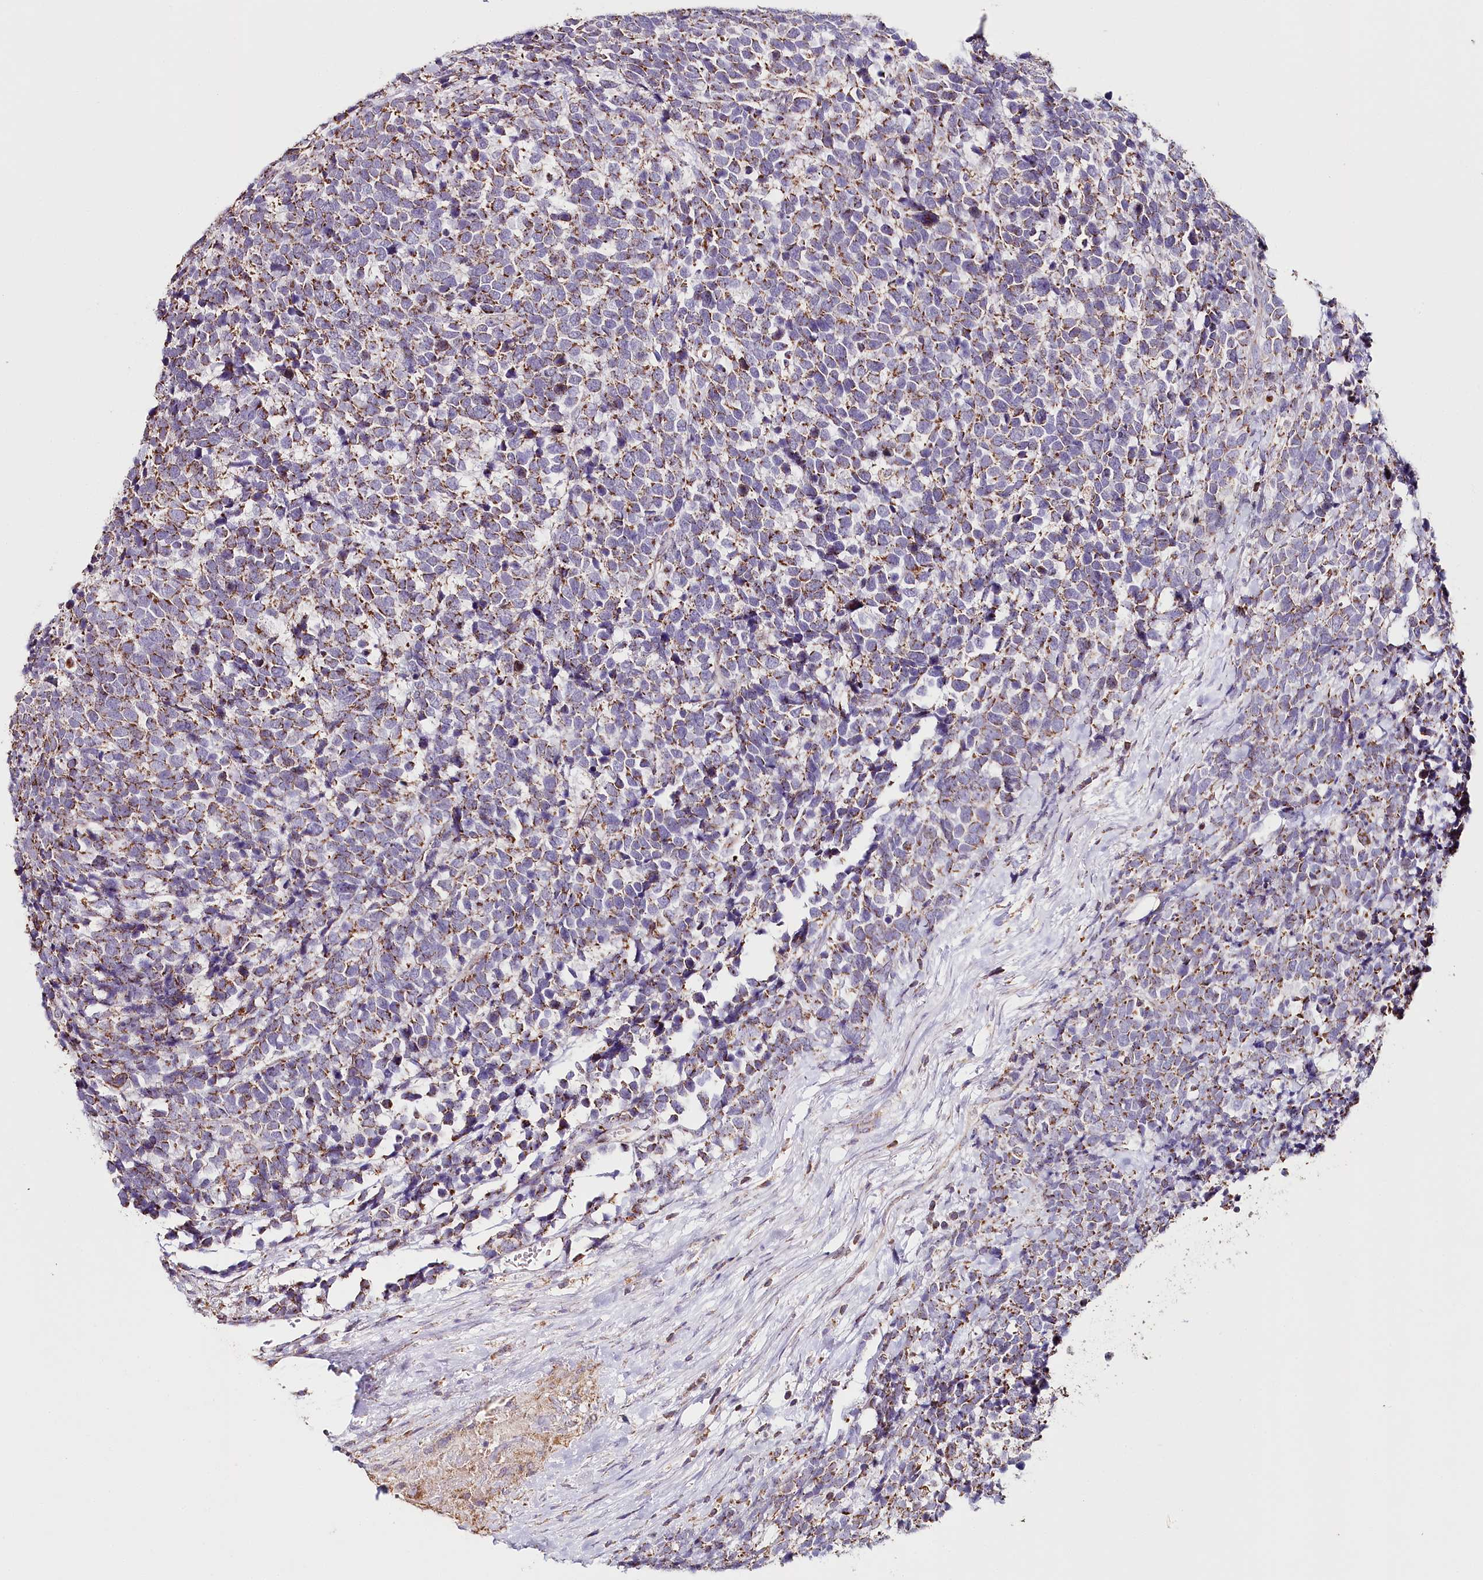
{"staining": {"intensity": "moderate", "quantity": ">75%", "location": "cytoplasmic/membranous"}, "tissue": "urothelial cancer", "cell_type": "Tumor cells", "image_type": "cancer", "snomed": [{"axis": "morphology", "description": "Urothelial carcinoma, High grade"}, {"axis": "topography", "description": "Urinary bladder"}], "caption": "Immunohistochemical staining of urothelial cancer reveals moderate cytoplasmic/membranous protein staining in about >75% of tumor cells.", "gene": "MMP25", "patient": {"sex": "female", "age": 82}}